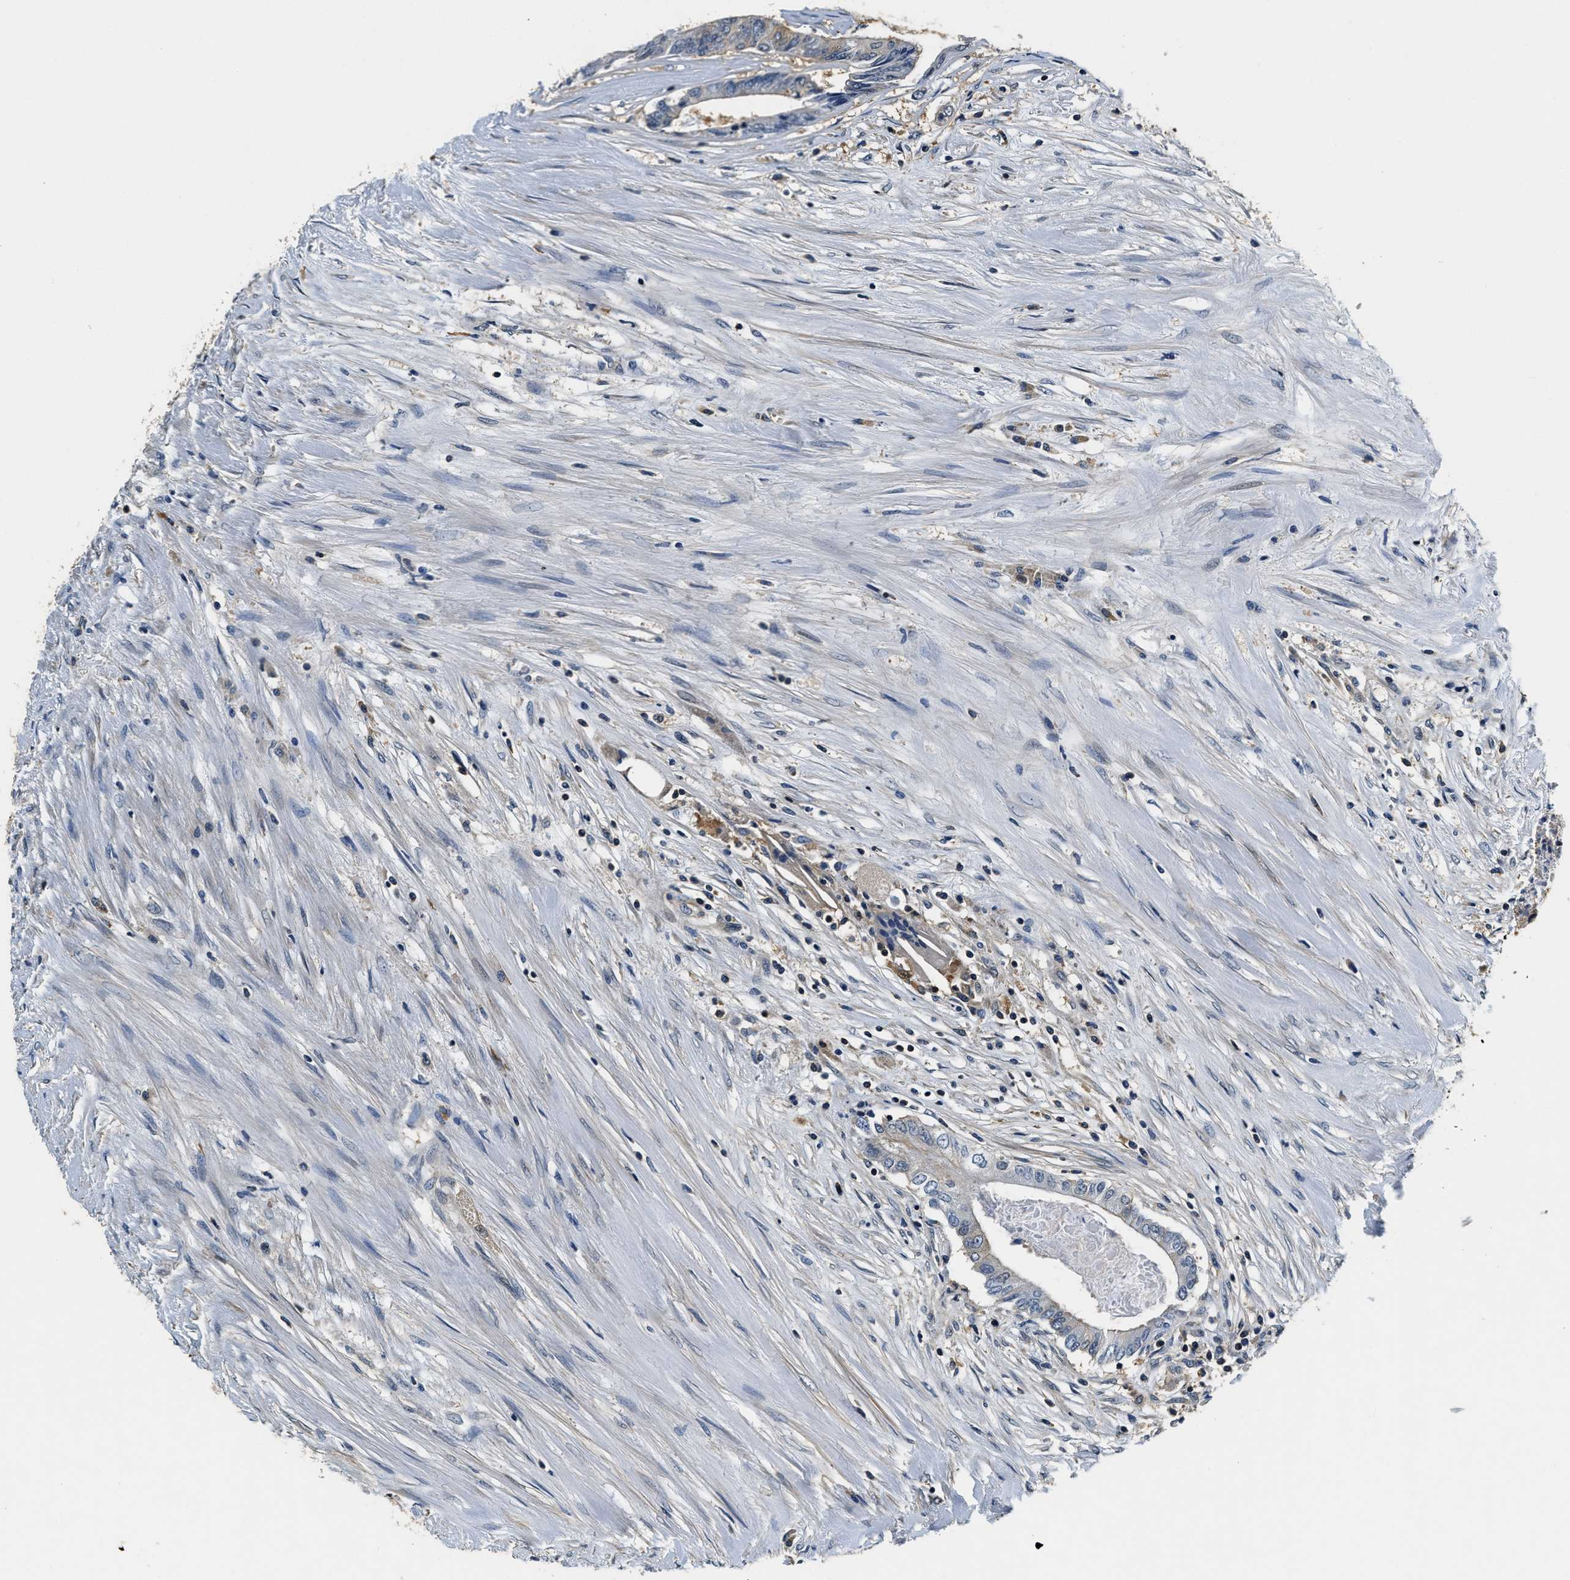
{"staining": {"intensity": "moderate", "quantity": "25%-75%", "location": "cytoplasmic/membranous"}, "tissue": "colorectal cancer", "cell_type": "Tumor cells", "image_type": "cancer", "snomed": [{"axis": "morphology", "description": "Adenocarcinoma, NOS"}, {"axis": "topography", "description": "Rectum"}], "caption": "Colorectal cancer was stained to show a protein in brown. There is medium levels of moderate cytoplasmic/membranous expression in about 25%-75% of tumor cells. (DAB (3,3'-diaminobenzidine) = brown stain, brightfield microscopy at high magnification).", "gene": "RESF1", "patient": {"sex": "male", "age": 63}}